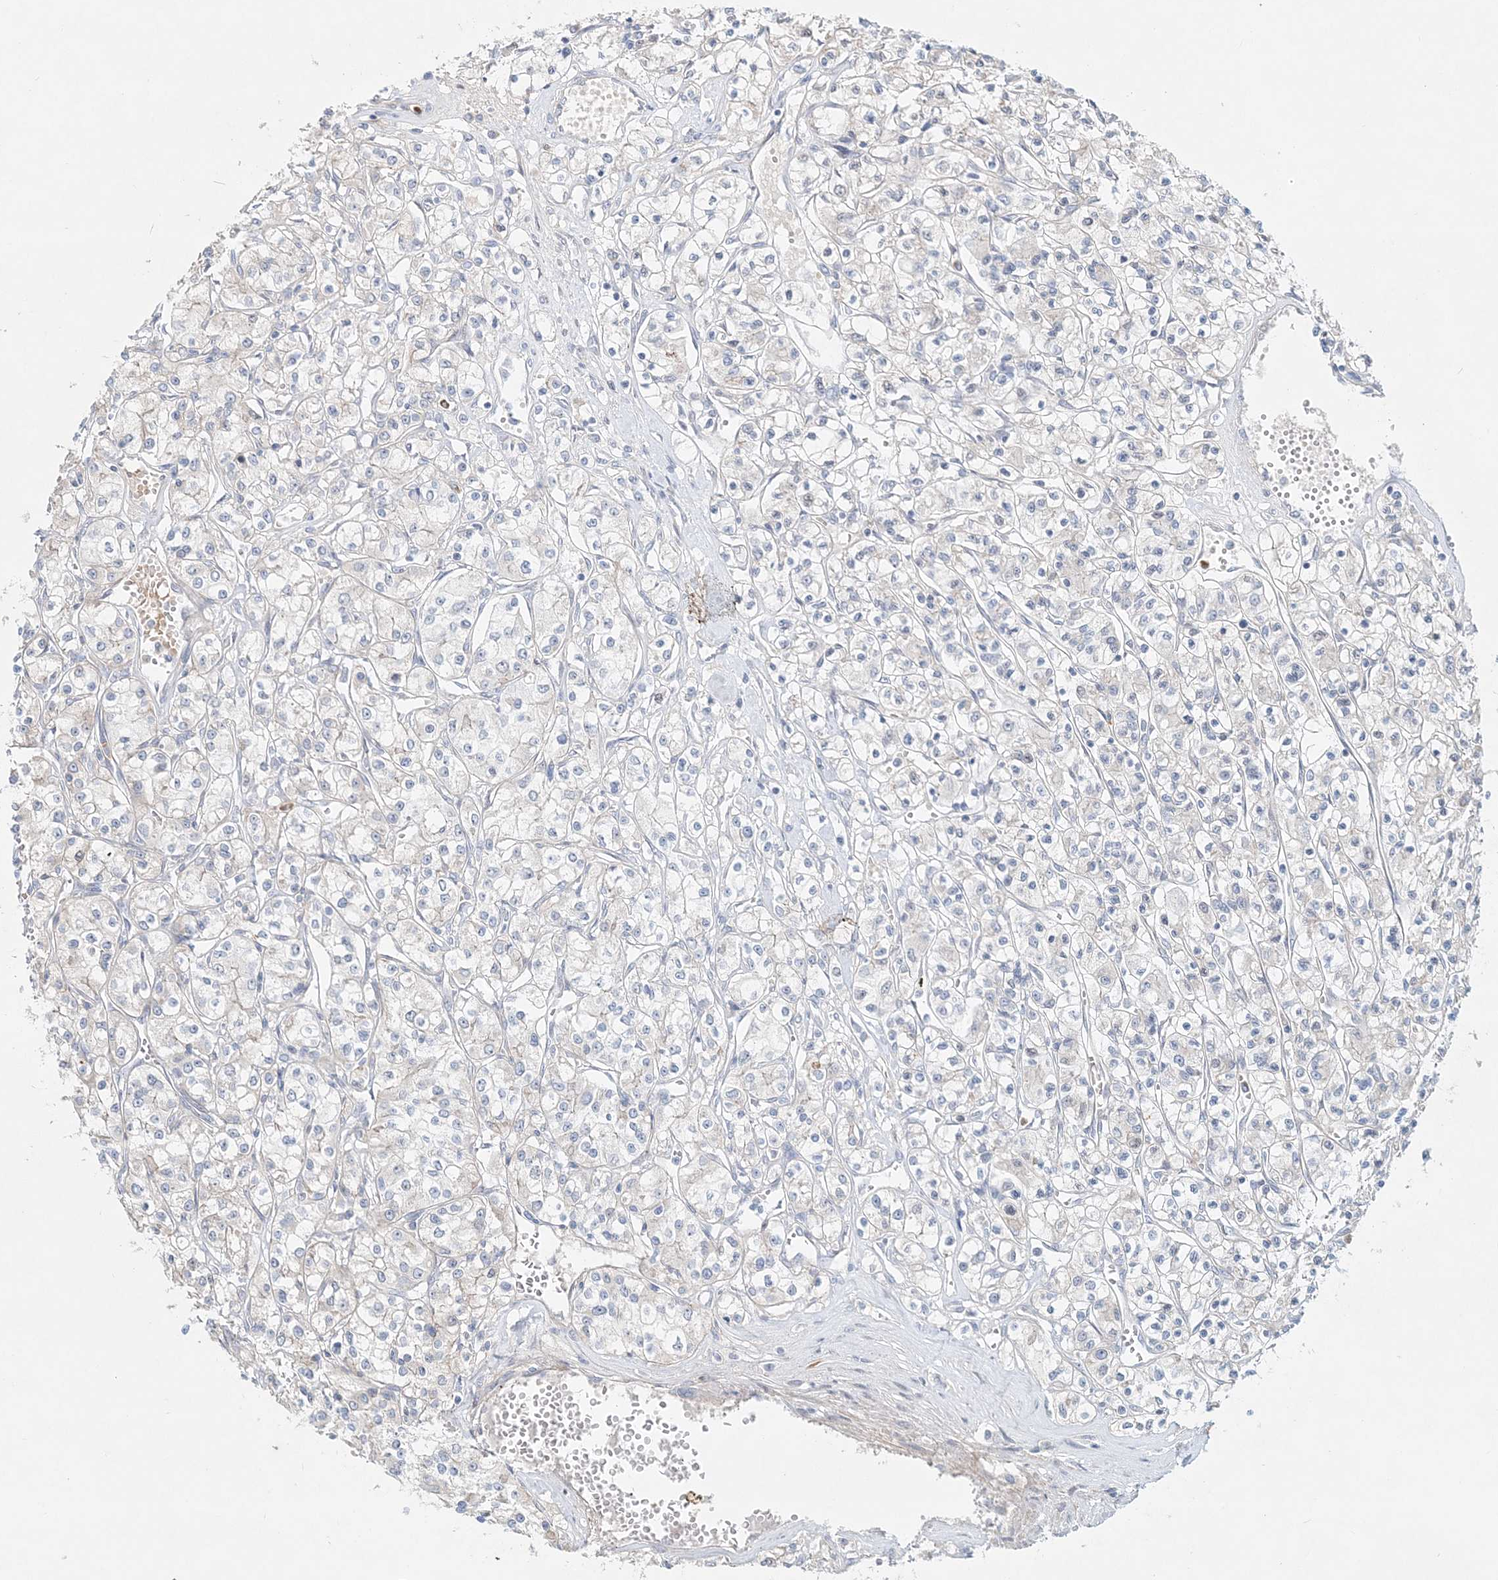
{"staining": {"intensity": "negative", "quantity": "none", "location": "none"}, "tissue": "renal cancer", "cell_type": "Tumor cells", "image_type": "cancer", "snomed": [{"axis": "morphology", "description": "Adenocarcinoma, NOS"}, {"axis": "topography", "description": "Kidney"}], "caption": "High magnification brightfield microscopy of adenocarcinoma (renal) stained with DAB (3,3'-diaminobenzidine) (brown) and counterstained with hematoxylin (blue): tumor cells show no significant staining. (Brightfield microscopy of DAB immunohistochemistry at high magnification).", "gene": "DNAH5", "patient": {"sex": "female", "age": 59}}